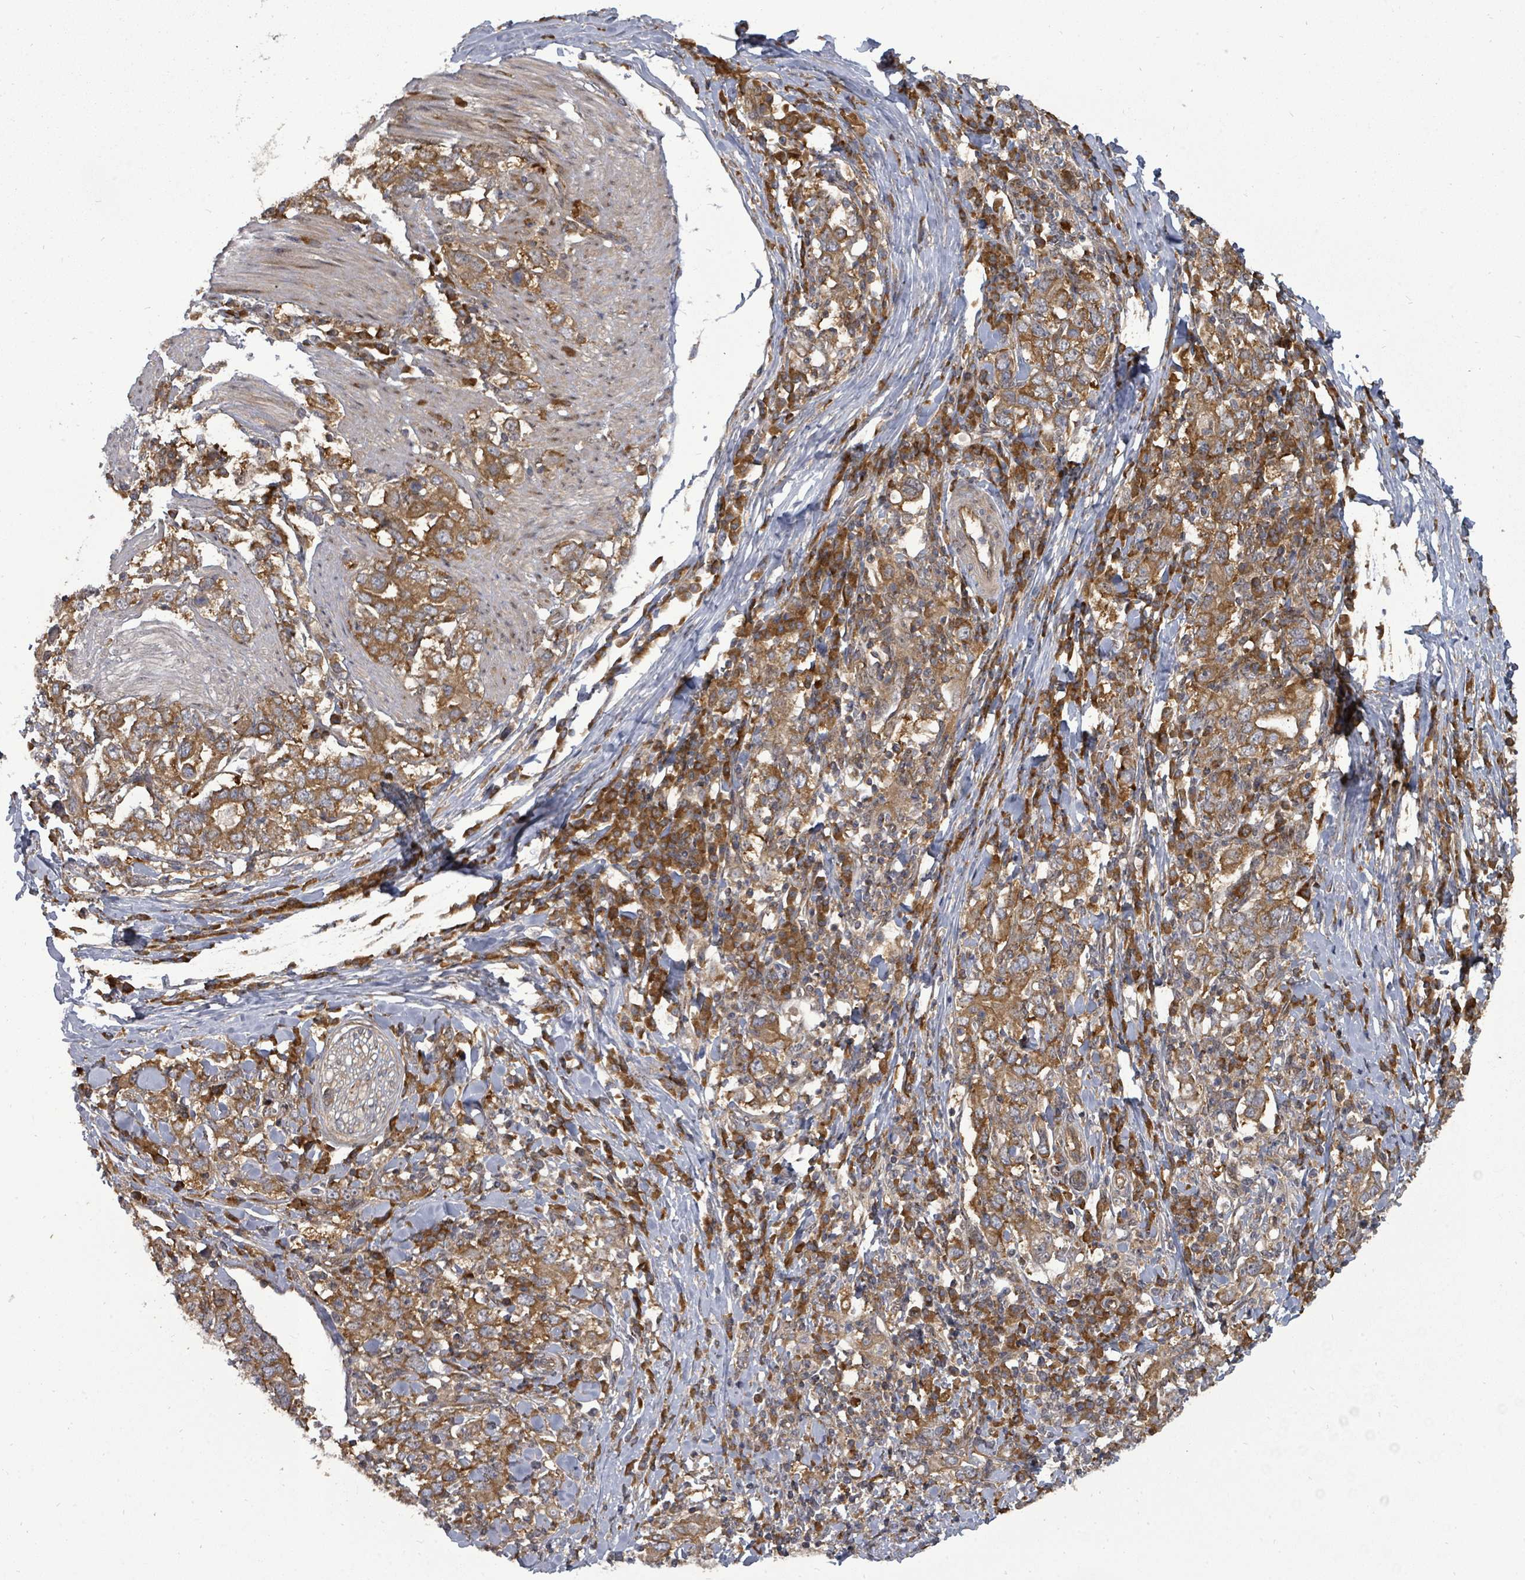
{"staining": {"intensity": "moderate", "quantity": ">75%", "location": "cytoplasmic/membranous"}, "tissue": "stomach cancer", "cell_type": "Tumor cells", "image_type": "cancer", "snomed": [{"axis": "morphology", "description": "Adenocarcinoma, NOS"}, {"axis": "topography", "description": "Stomach, upper"}, {"axis": "topography", "description": "Stomach"}], "caption": "IHC histopathology image of neoplastic tissue: stomach adenocarcinoma stained using IHC demonstrates medium levels of moderate protein expression localized specifically in the cytoplasmic/membranous of tumor cells, appearing as a cytoplasmic/membranous brown color.", "gene": "EIF3C", "patient": {"sex": "male", "age": 62}}